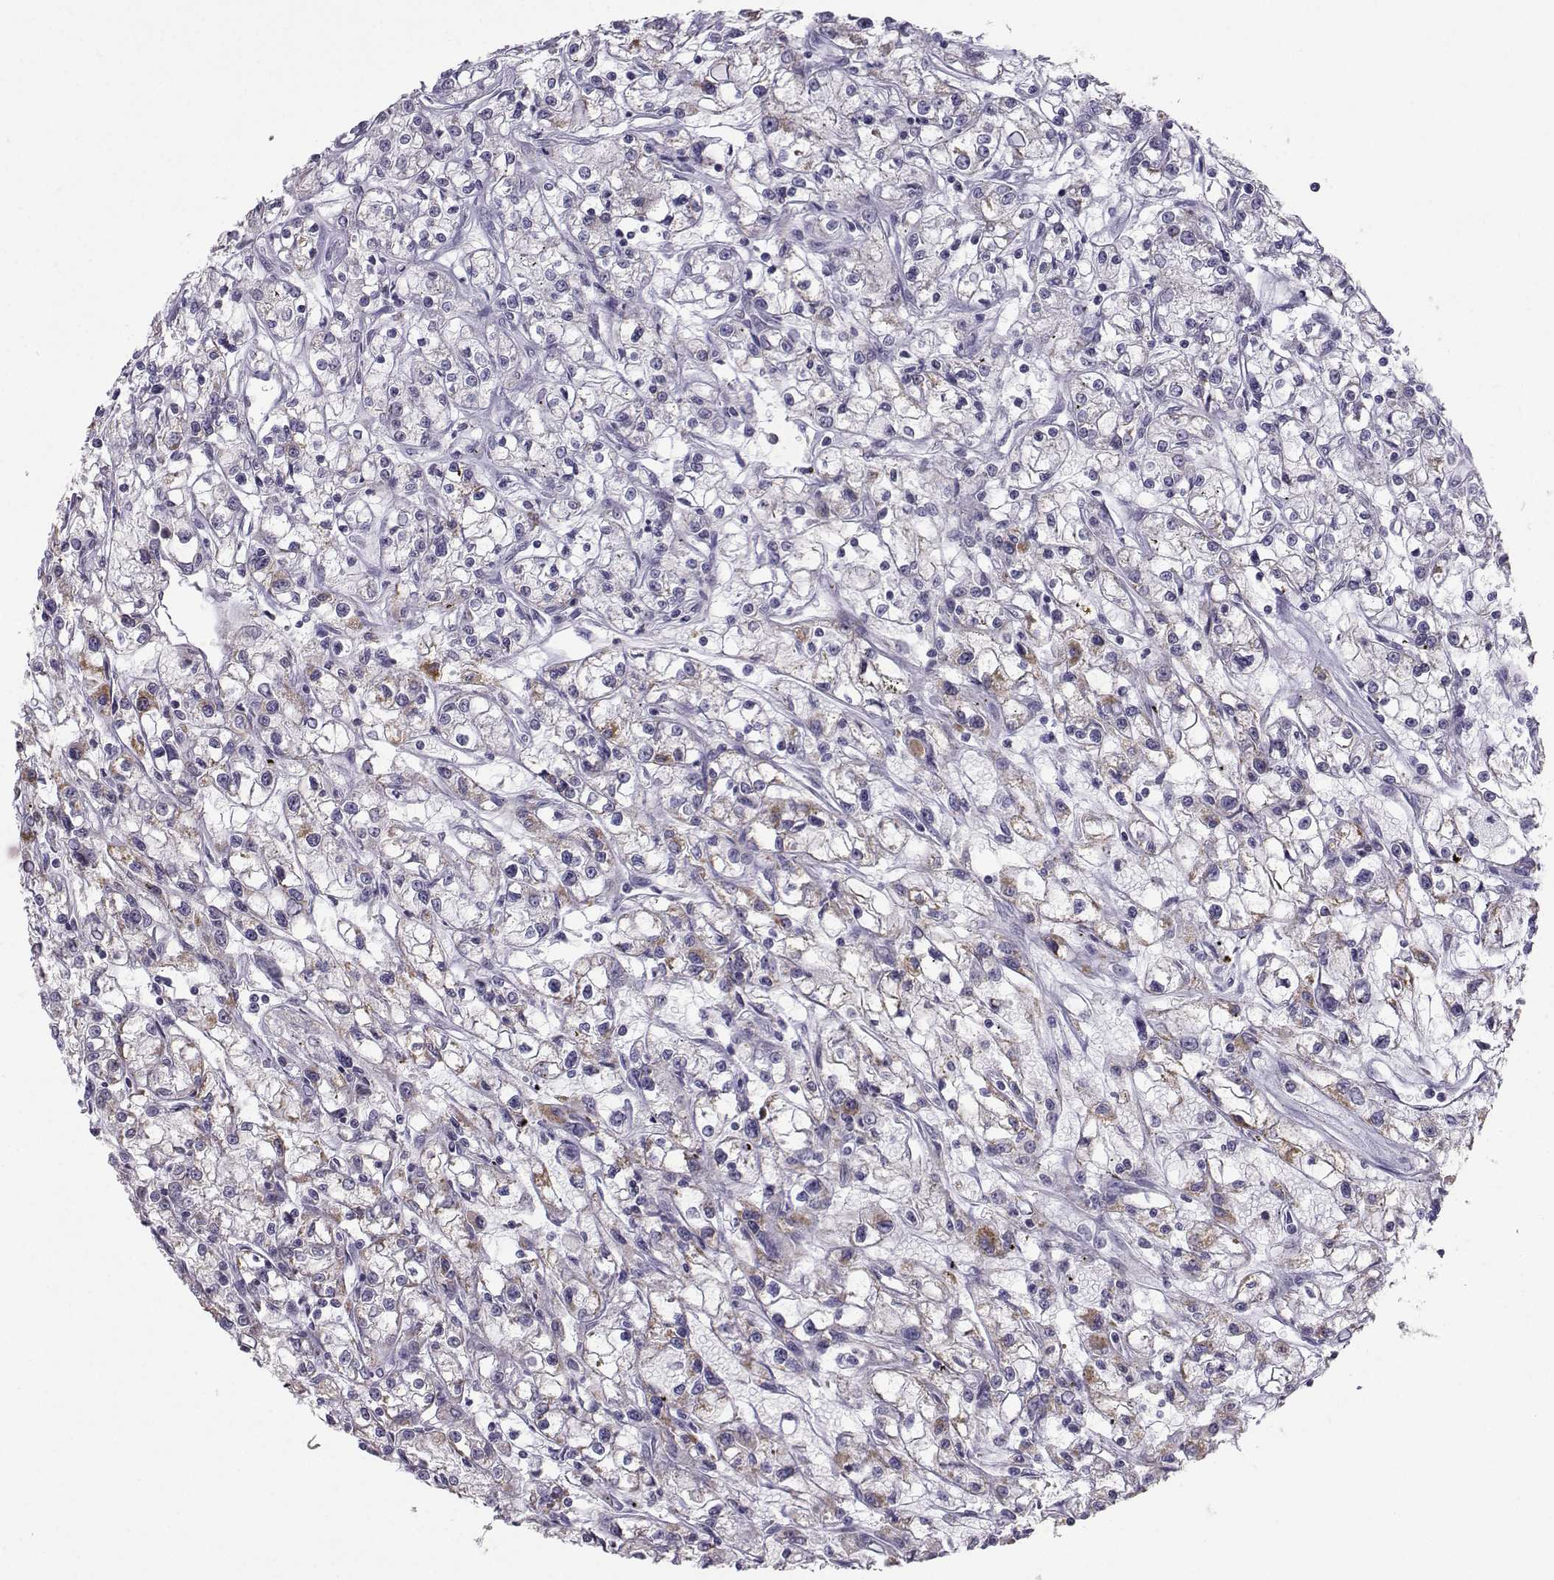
{"staining": {"intensity": "moderate", "quantity": "<25%", "location": "cytoplasmic/membranous"}, "tissue": "renal cancer", "cell_type": "Tumor cells", "image_type": "cancer", "snomed": [{"axis": "morphology", "description": "Adenocarcinoma, NOS"}, {"axis": "topography", "description": "Kidney"}], "caption": "Brown immunohistochemical staining in human renal cancer shows moderate cytoplasmic/membranous staining in about <25% of tumor cells.", "gene": "LHX1", "patient": {"sex": "female", "age": 59}}